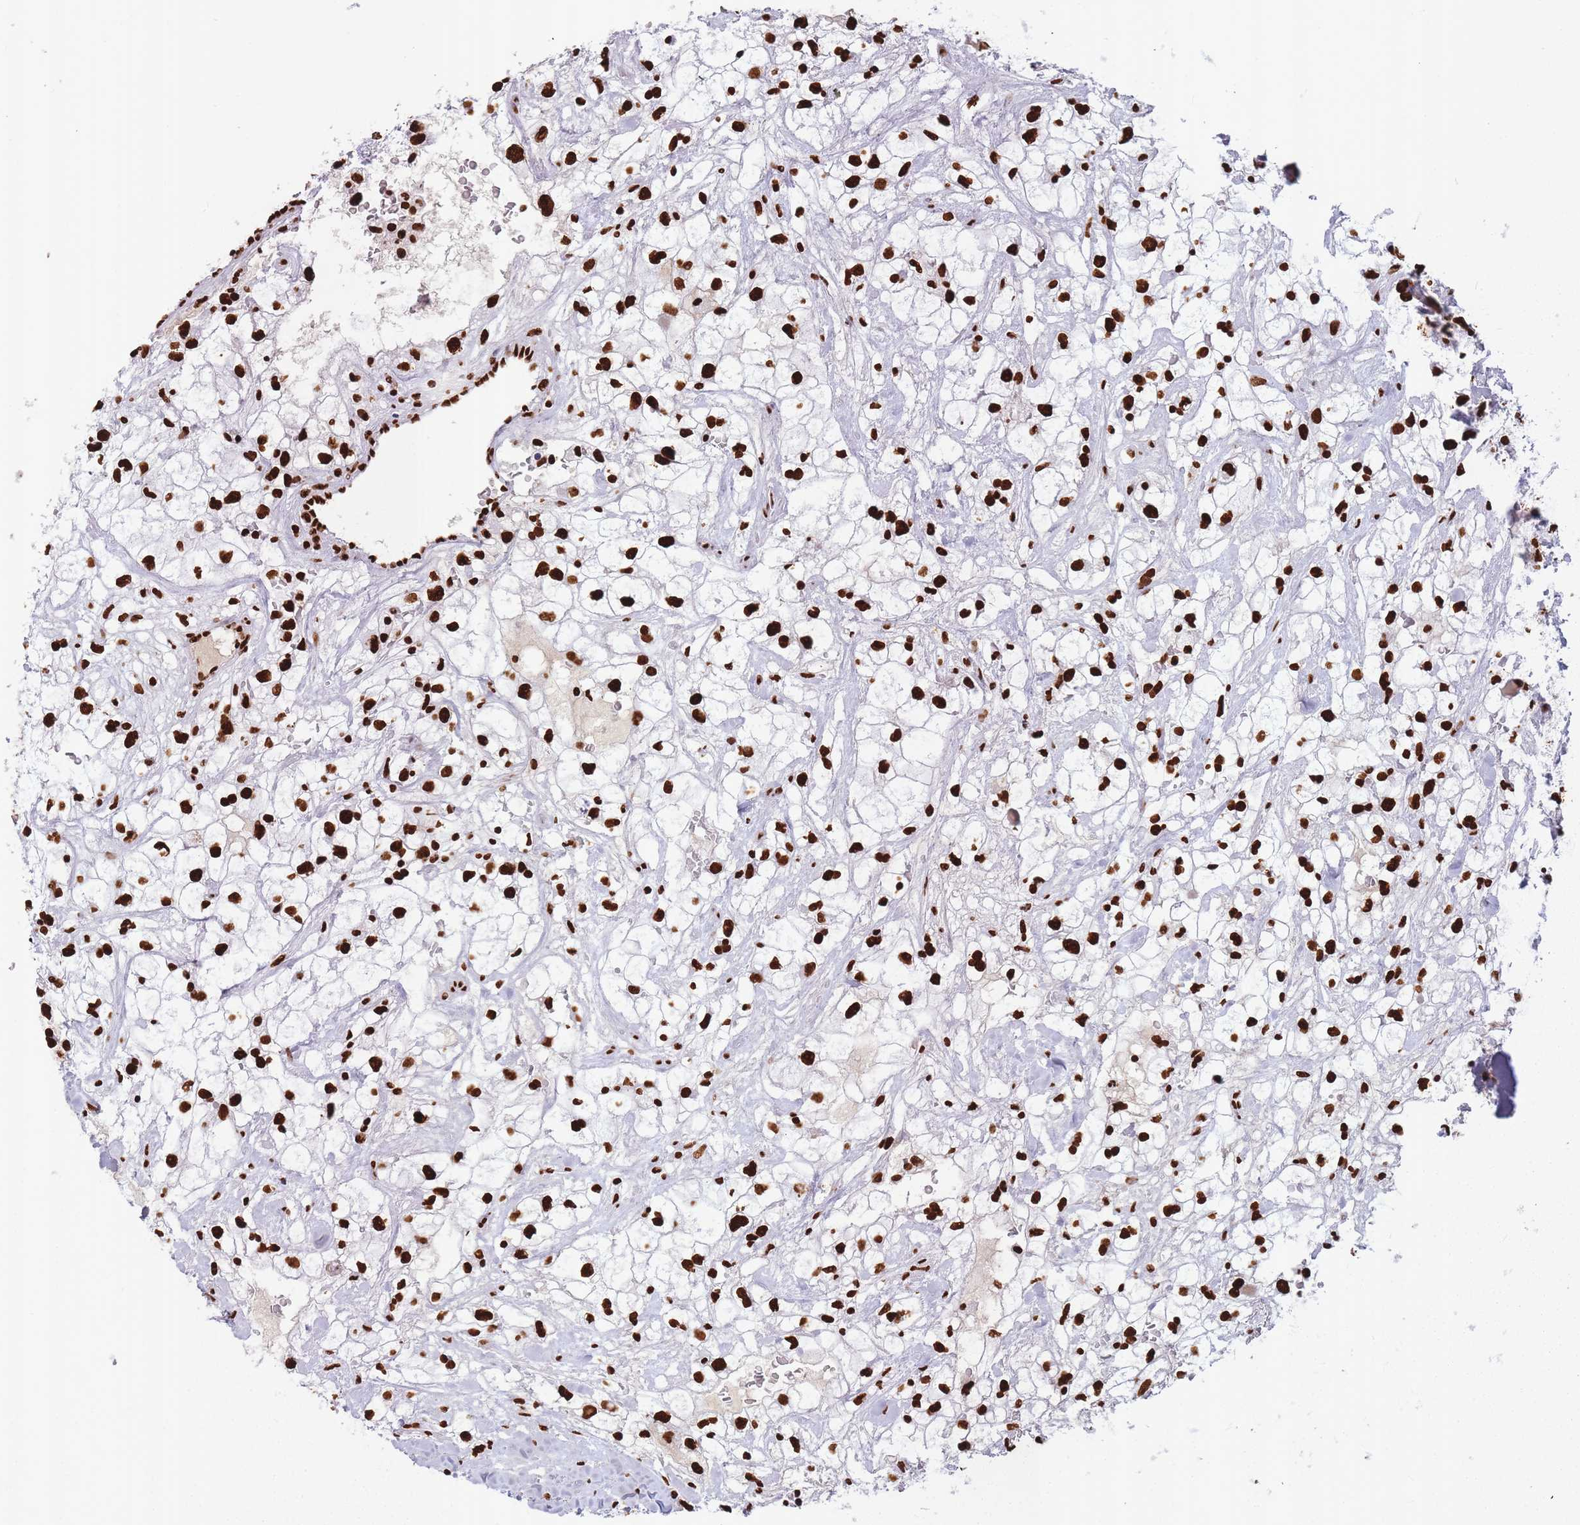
{"staining": {"intensity": "strong", "quantity": ">75%", "location": "nuclear"}, "tissue": "renal cancer", "cell_type": "Tumor cells", "image_type": "cancer", "snomed": [{"axis": "morphology", "description": "Adenocarcinoma, NOS"}, {"axis": "topography", "description": "Kidney"}], "caption": "Tumor cells display strong nuclear positivity in about >75% of cells in adenocarcinoma (renal).", "gene": "HNRNPUL1", "patient": {"sex": "male", "age": 59}}